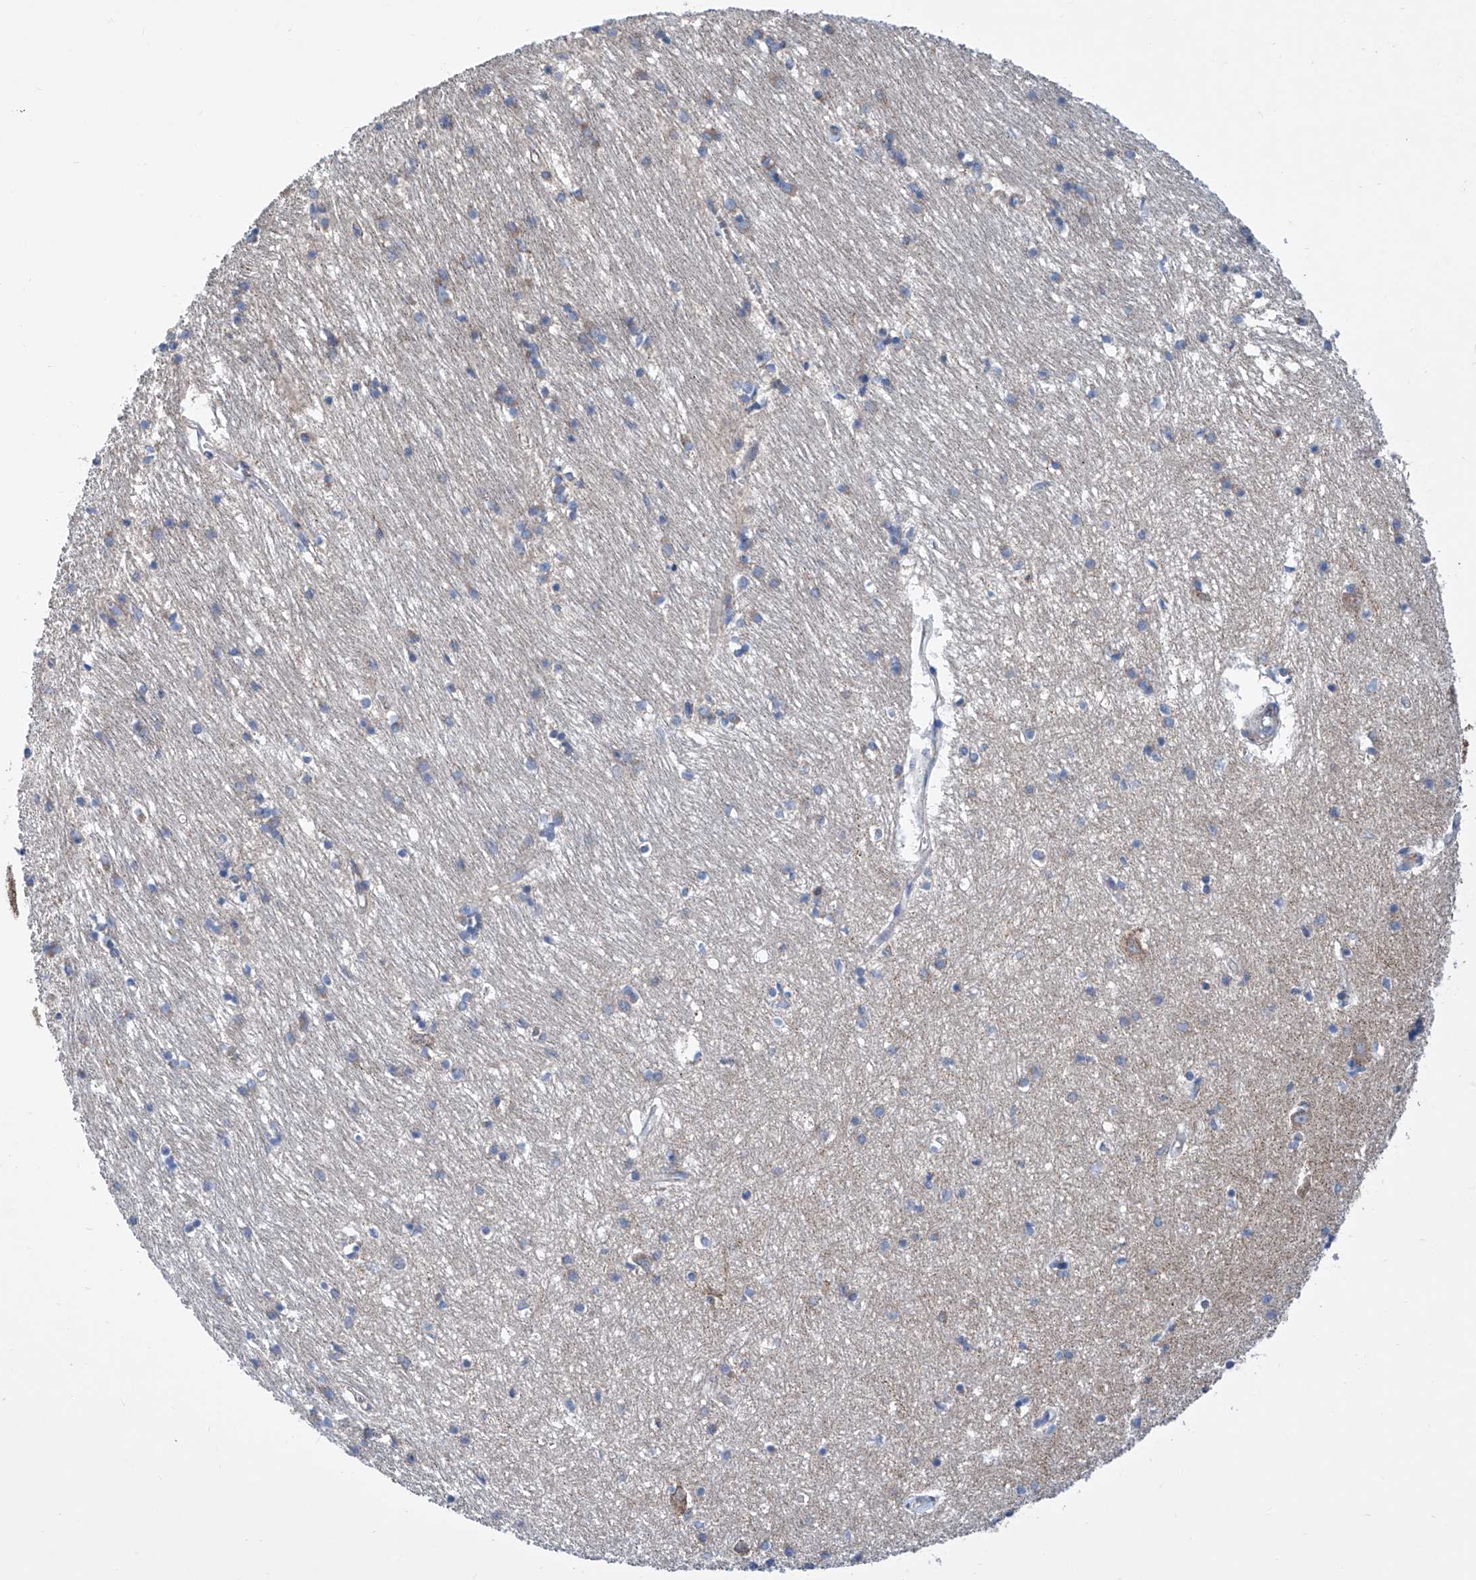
{"staining": {"intensity": "weak", "quantity": "25%-75%", "location": "cytoplasmic/membranous"}, "tissue": "hippocampus", "cell_type": "Glial cells", "image_type": "normal", "snomed": [{"axis": "morphology", "description": "Normal tissue, NOS"}, {"axis": "topography", "description": "Hippocampus"}], "caption": "Protein analysis of unremarkable hippocampus displays weak cytoplasmic/membranous staining in approximately 25%-75% of glial cells. The protein is stained brown, and the nuclei are stained in blue (DAB (3,3'-diaminobenzidine) IHC with brightfield microscopy, high magnification).", "gene": "MAD2L1", "patient": {"sex": "male", "age": 70}}